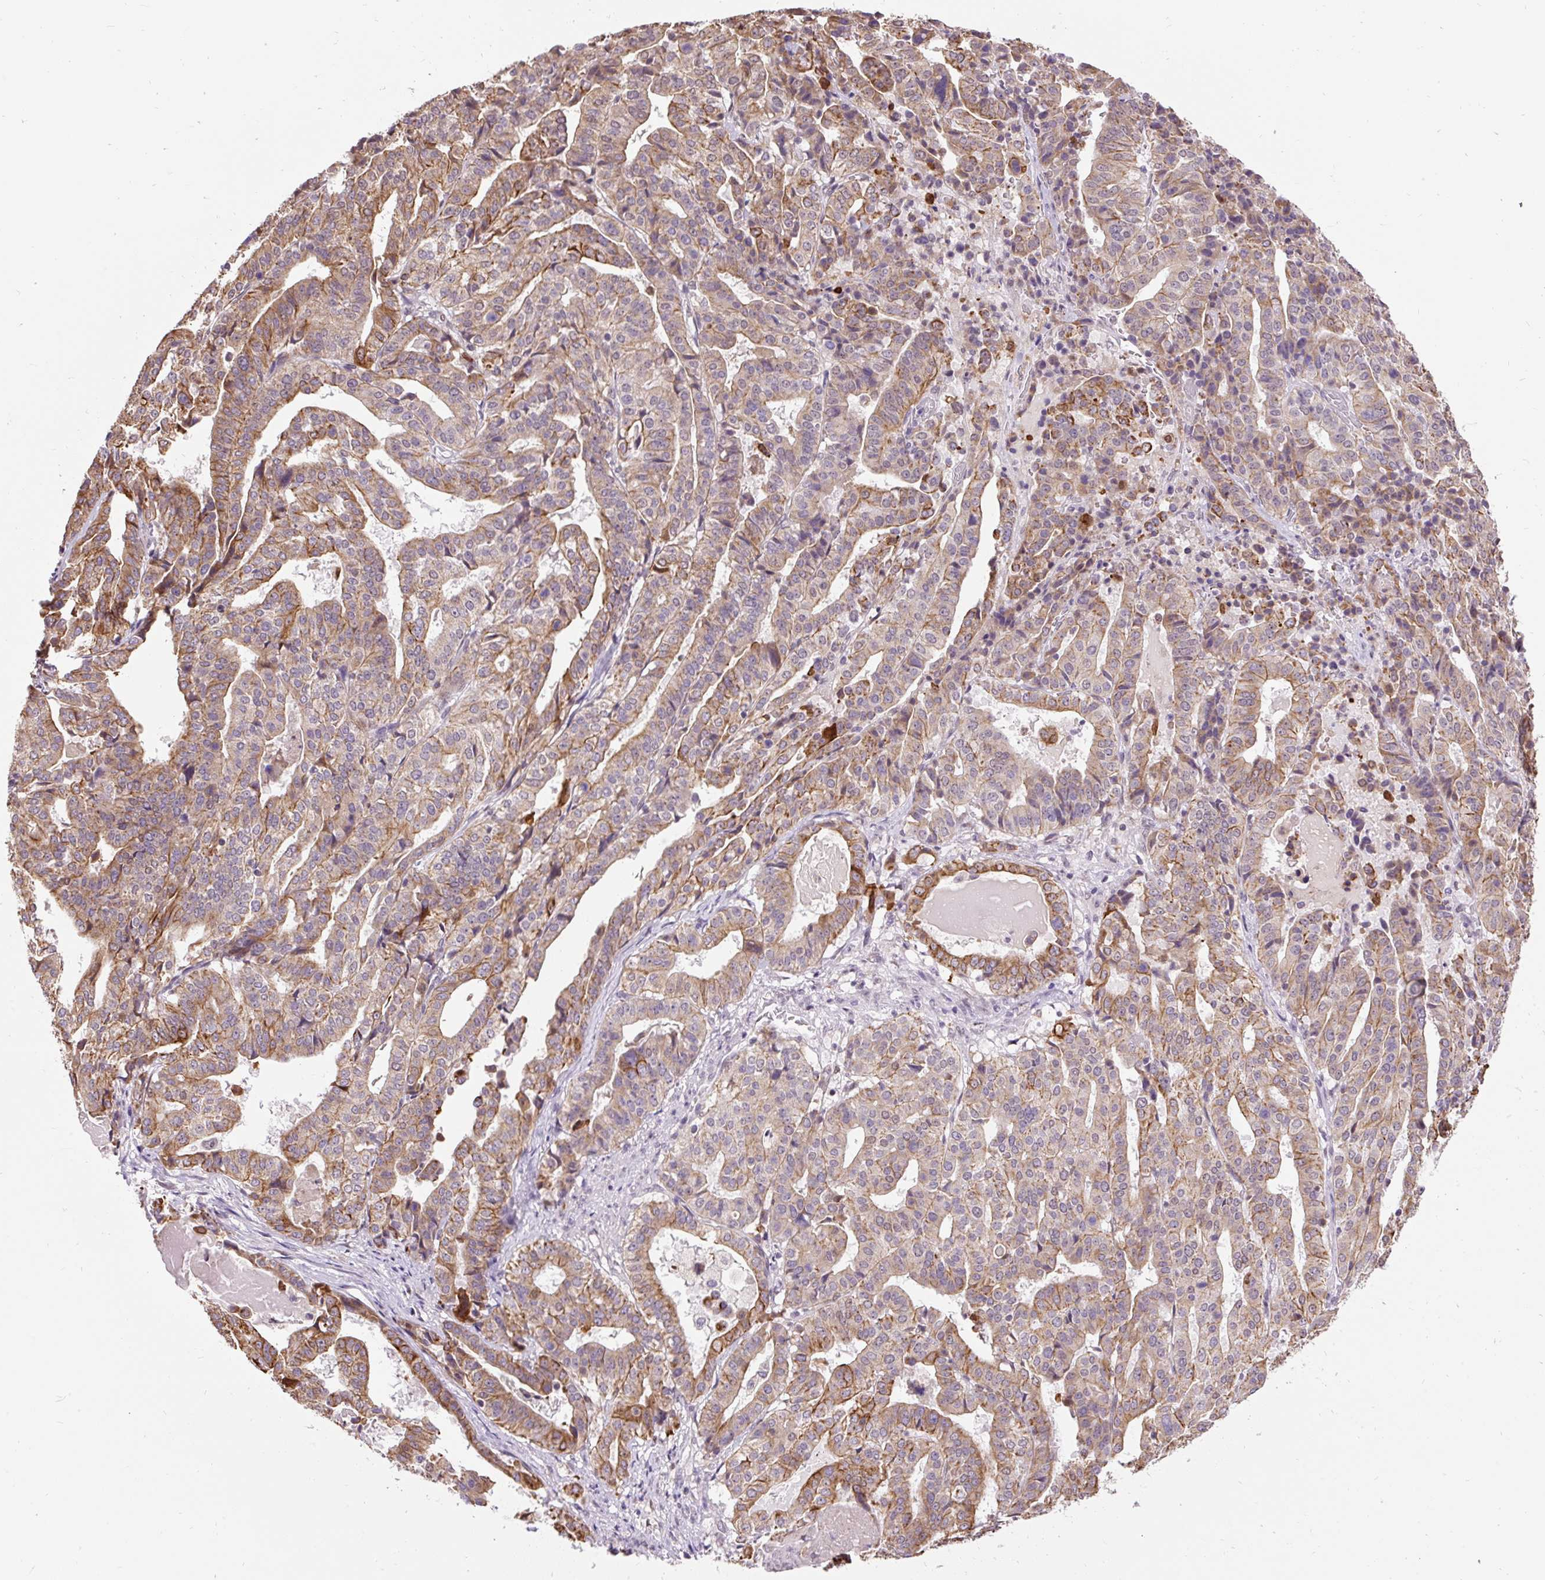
{"staining": {"intensity": "moderate", "quantity": ">75%", "location": "cytoplasmic/membranous"}, "tissue": "stomach cancer", "cell_type": "Tumor cells", "image_type": "cancer", "snomed": [{"axis": "morphology", "description": "Adenocarcinoma, NOS"}, {"axis": "topography", "description": "Stomach"}], "caption": "Tumor cells reveal moderate cytoplasmic/membranous expression in about >75% of cells in adenocarcinoma (stomach).", "gene": "ZNF672", "patient": {"sex": "male", "age": 48}}